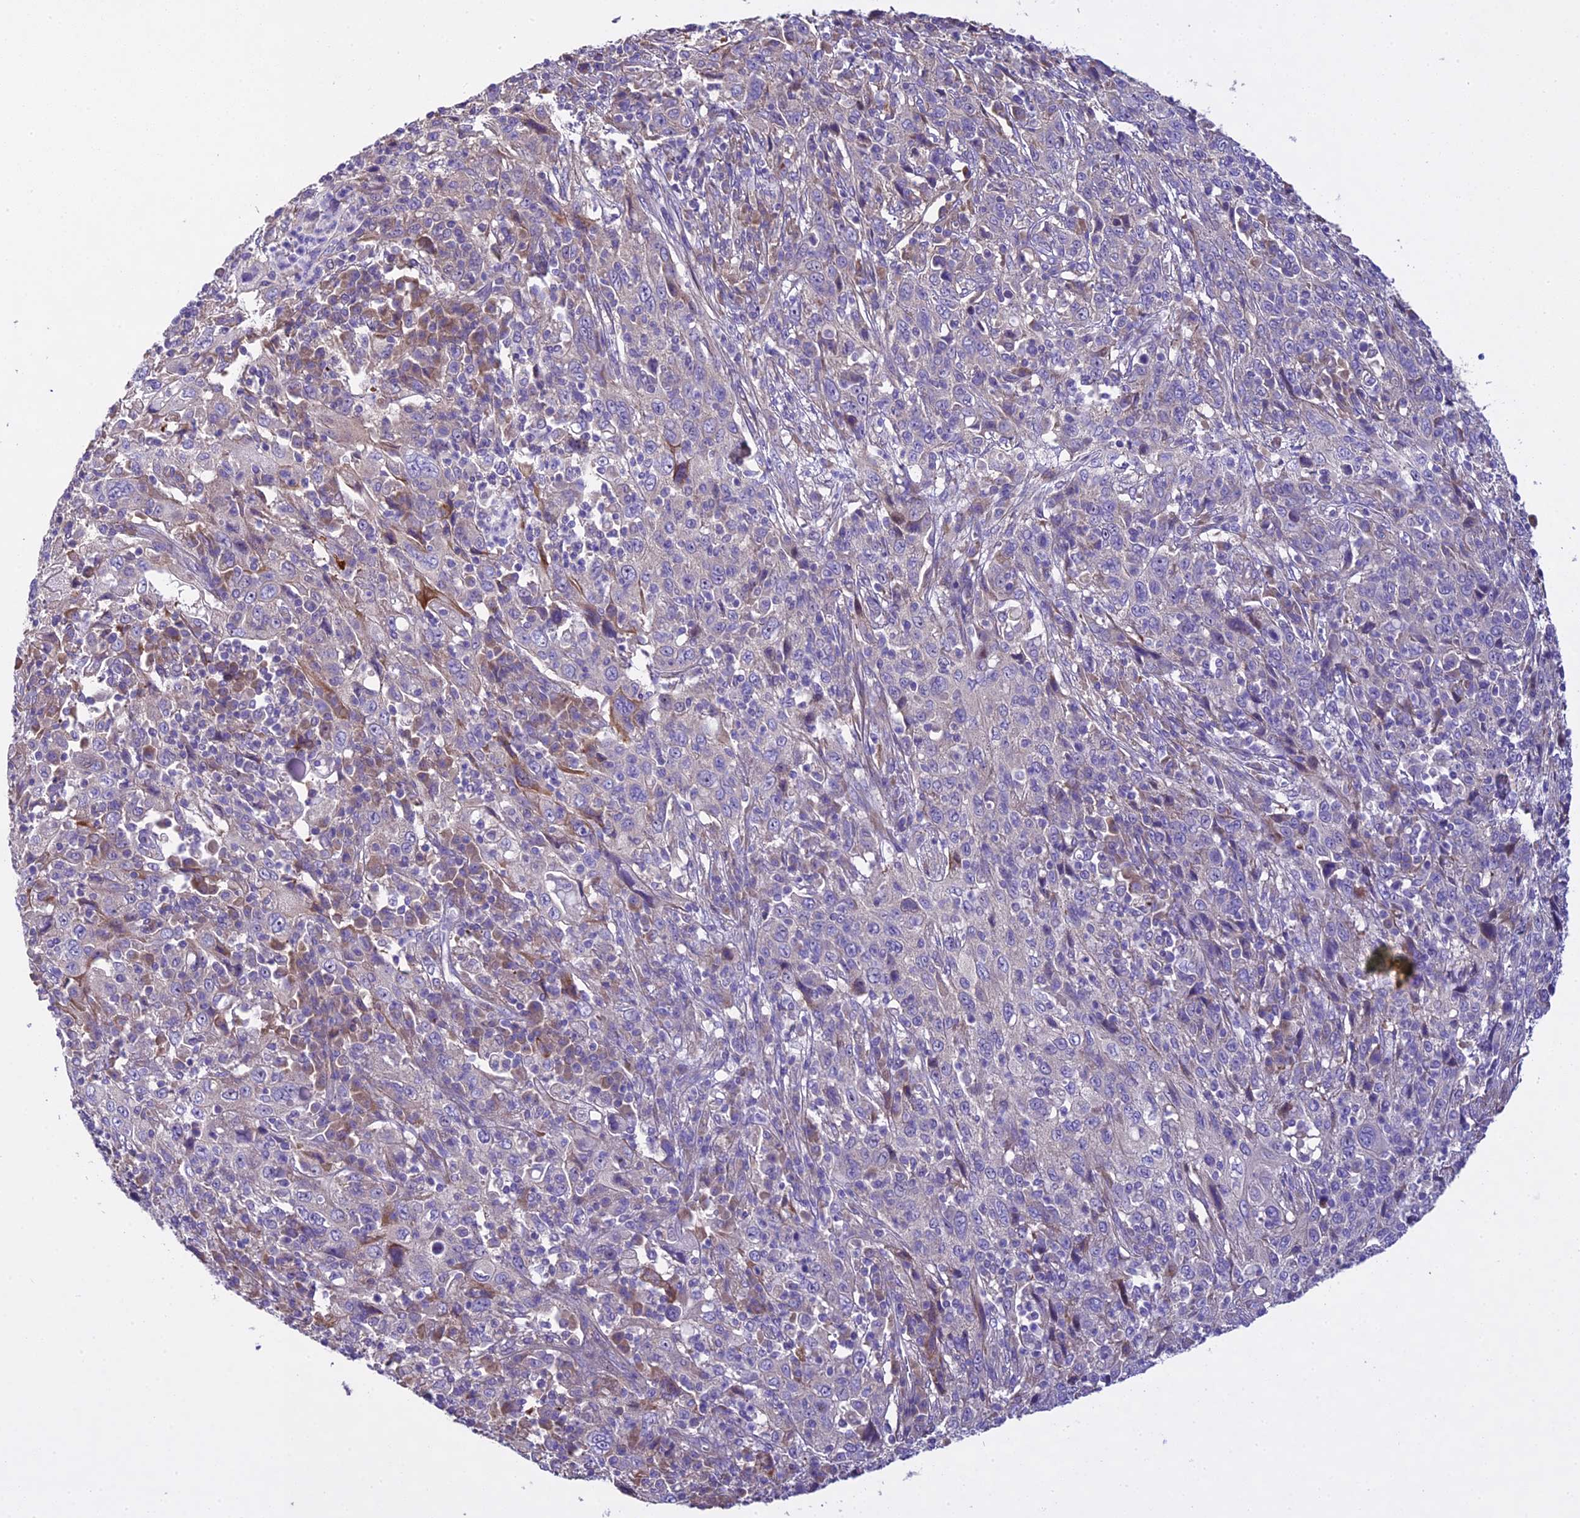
{"staining": {"intensity": "negative", "quantity": "none", "location": "none"}, "tissue": "cervical cancer", "cell_type": "Tumor cells", "image_type": "cancer", "snomed": [{"axis": "morphology", "description": "Squamous cell carcinoma, NOS"}, {"axis": "topography", "description": "Cervix"}], "caption": "Tumor cells are negative for brown protein staining in cervical squamous cell carcinoma.", "gene": "SPIRE1", "patient": {"sex": "female", "age": 46}}